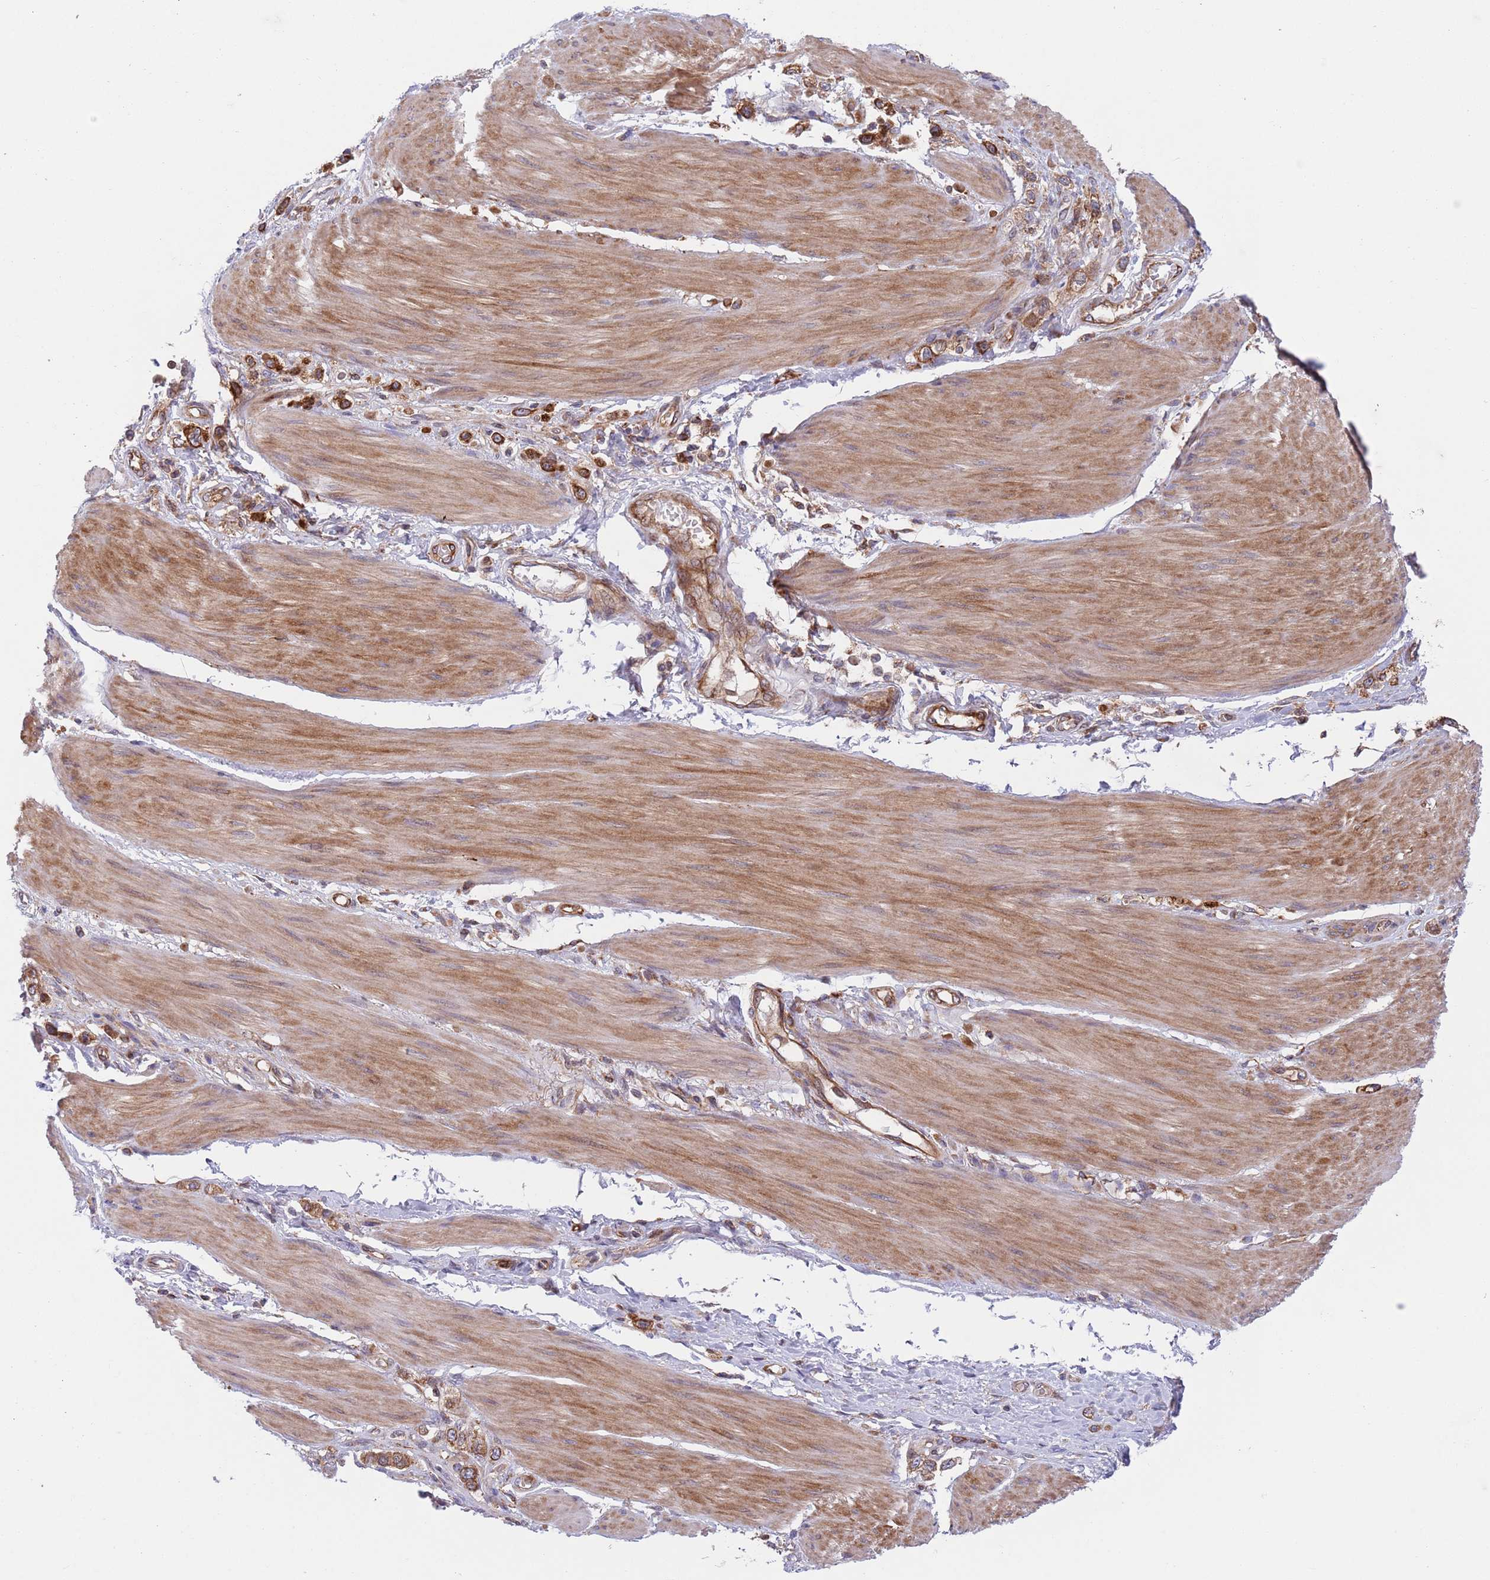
{"staining": {"intensity": "strong", "quantity": ">75%", "location": "cytoplasmic/membranous"}, "tissue": "stomach cancer", "cell_type": "Tumor cells", "image_type": "cancer", "snomed": [{"axis": "morphology", "description": "Adenocarcinoma, NOS"}, {"axis": "topography", "description": "Stomach"}], "caption": "Immunohistochemical staining of human stomach cancer displays strong cytoplasmic/membranous protein expression in about >75% of tumor cells. Nuclei are stained in blue.", "gene": "ZMYM5", "patient": {"sex": "female", "age": 65}}